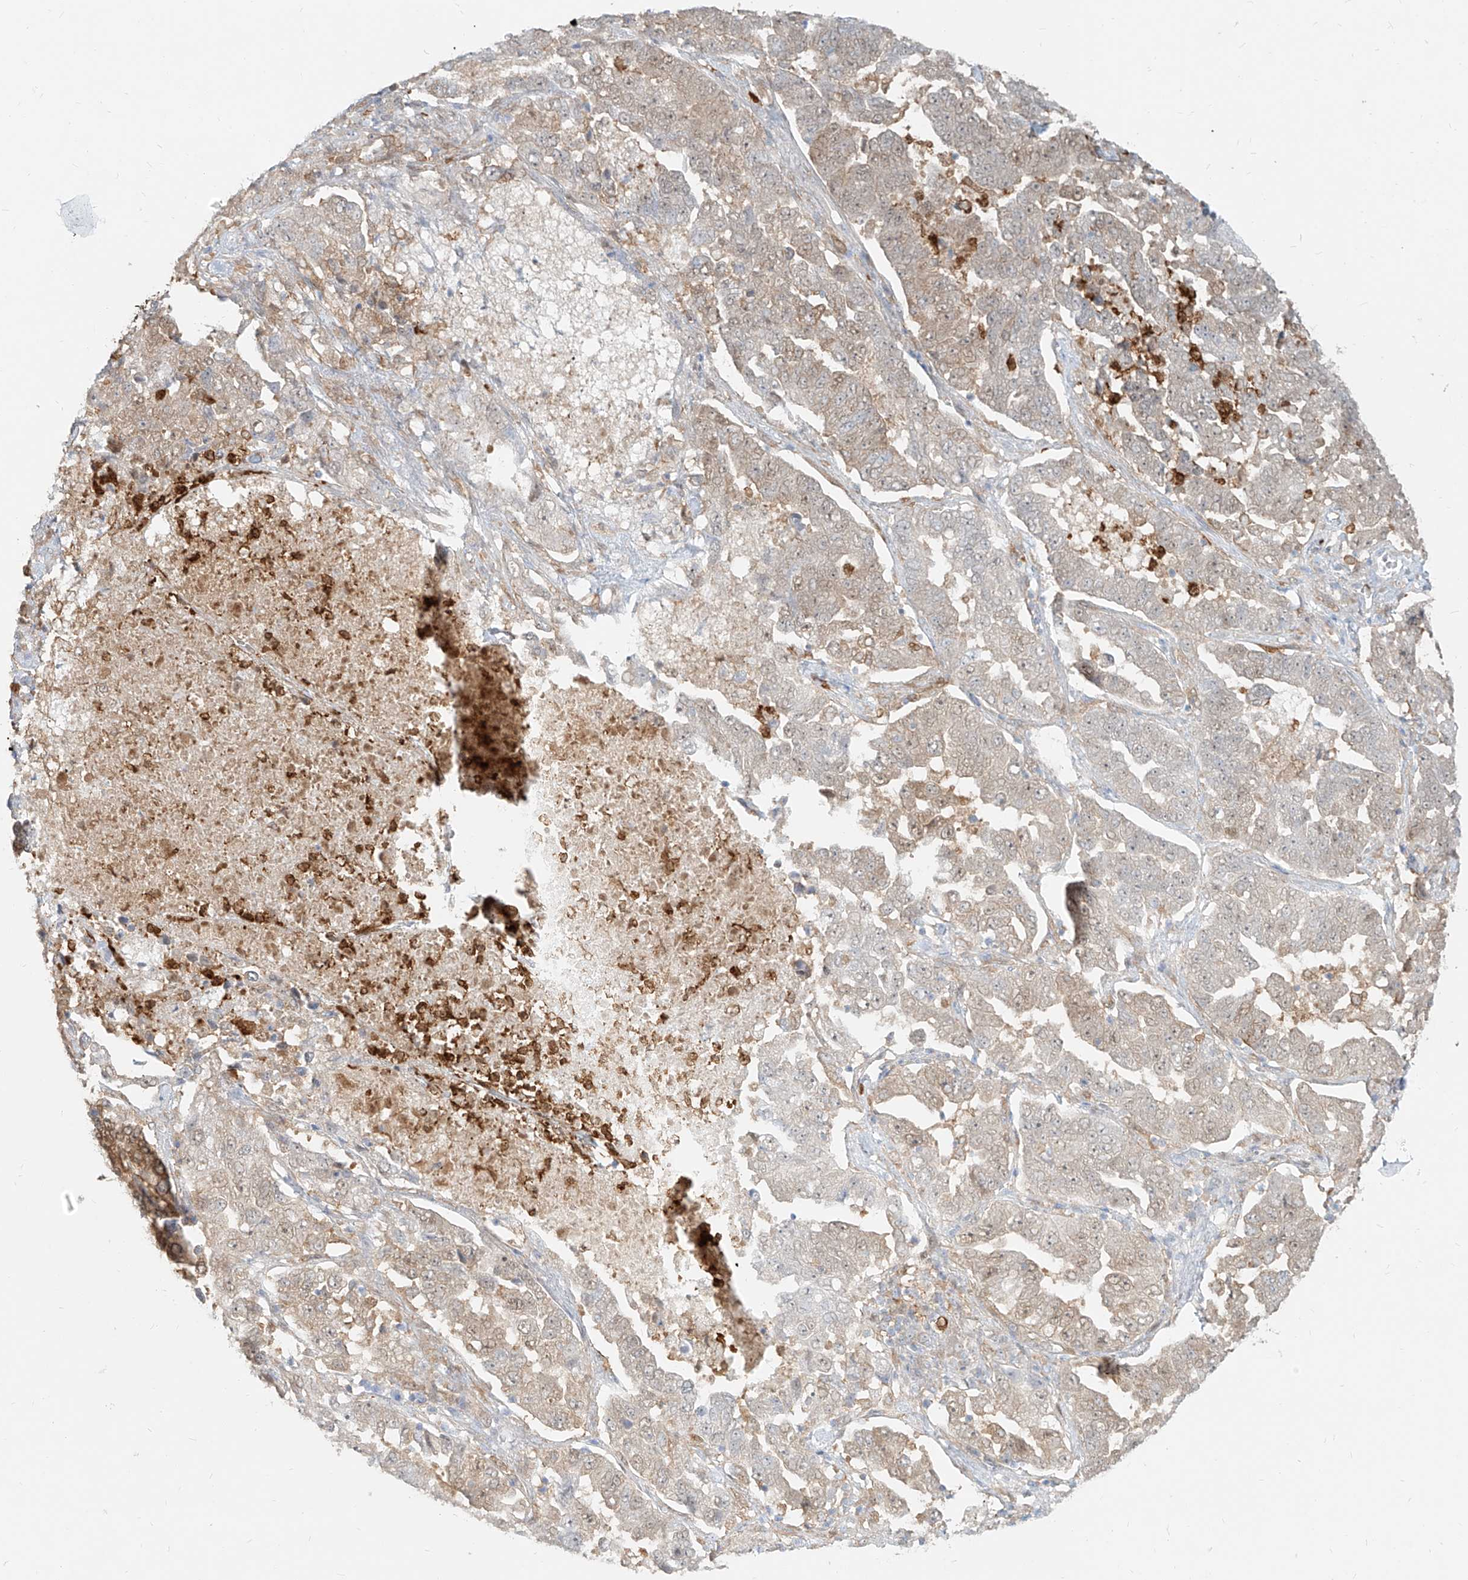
{"staining": {"intensity": "weak", "quantity": "<25%", "location": "cytoplasmic/membranous"}, "tissue": "lung cancer", "cell_type": "Tumor cells", "image_type": "cancer", "snomed": [{"axis": "morphology", "description": "Adenocarcinoma, NOS"}, {"axis": "topography", "description": "Lung"}], "caption": "Immunohistochemistry (IHC) histopathology image of neoplastic tissue: lung cancer (adenocarcinoma) stained with DAB displays no significant protein positivity in tumor cells.", "gene": "PGD", "patient": {"sex": "female", "age": 51}}